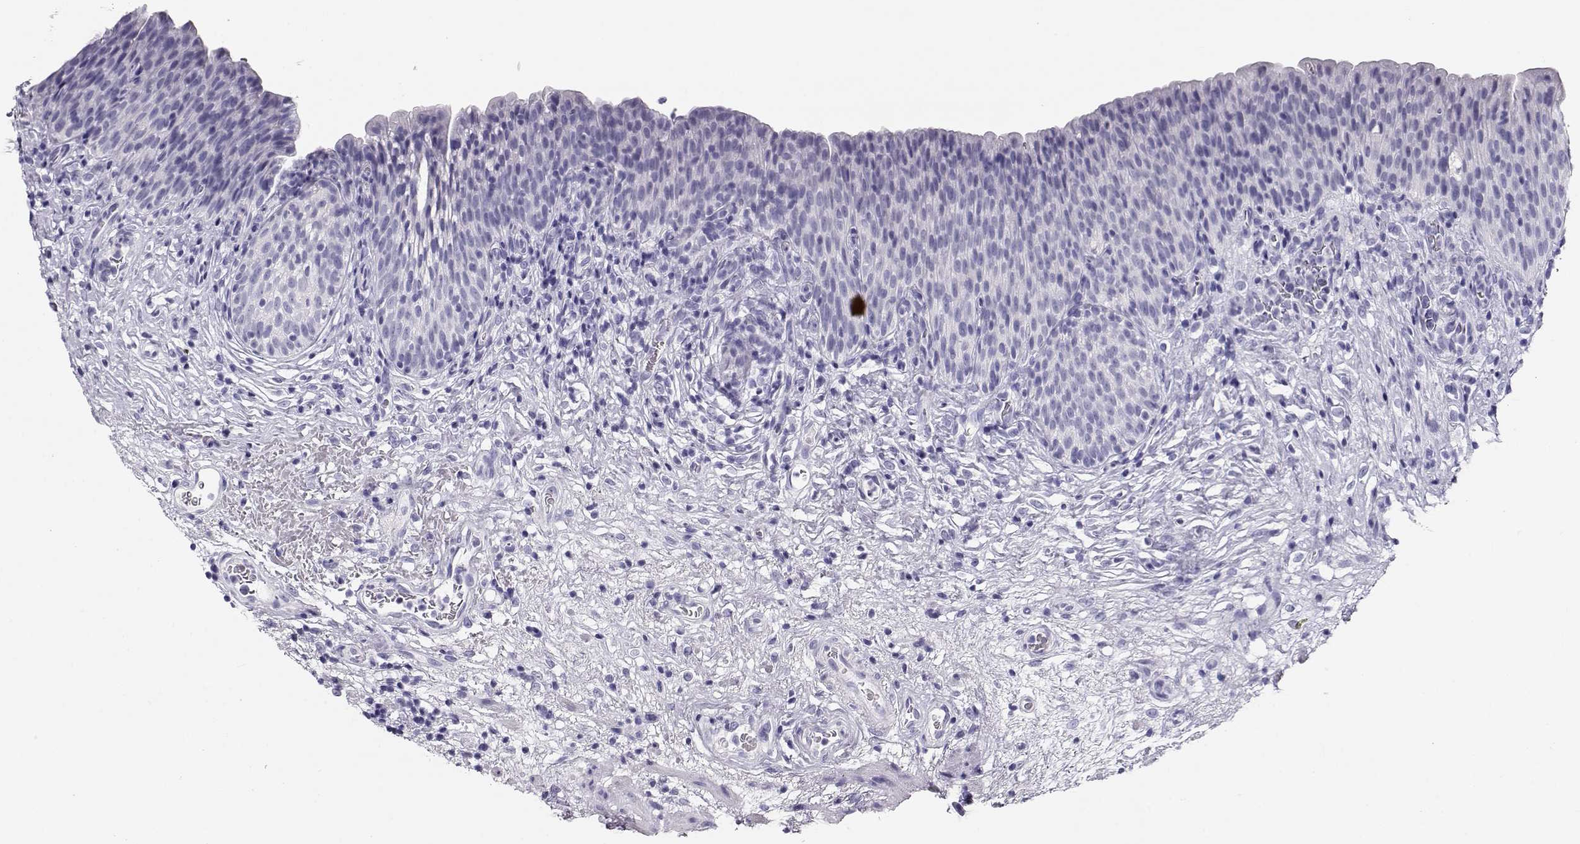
{"staining": {"intensity": "negative", "quantity": "none", "location": "none"}, "tissue": "urinary bladder", "cell_type": "Urothelial cells", "image_type": "normal", "snomed": [{"axis": "morphology", "description": "Normal tissue, NOS"}, {"axis": "topography", "description": "Urinary bladder"}], "caption": "The image exhibits no staining of urothelial cells in unremarkable urinary bladder. (DAB (3,3'-diaminobenzidine) immunohistochemistry, high magnification).", "gene": "MAGEC1", "patient": {"sex": "male", "age": 76}}